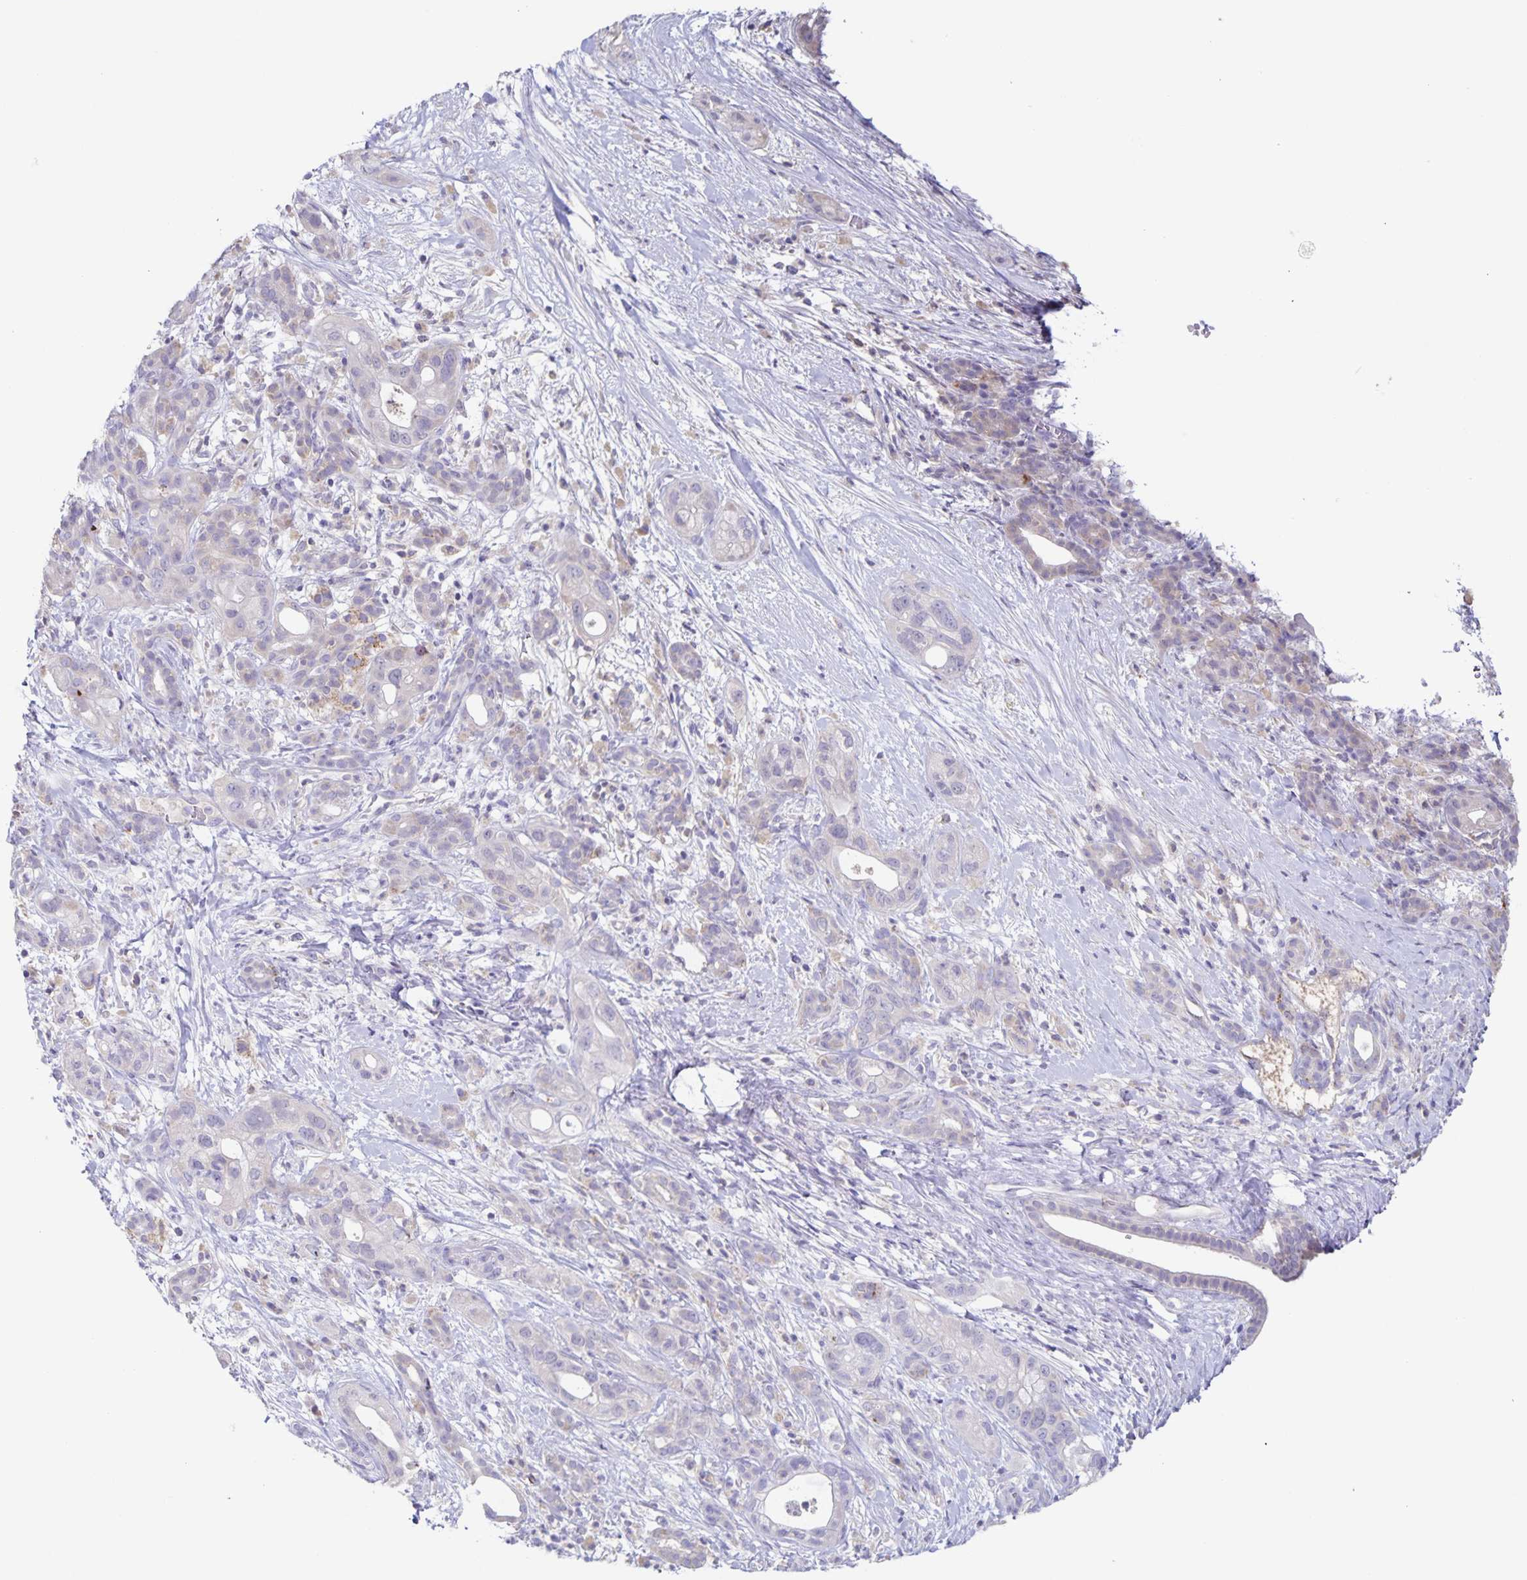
{"staining": {"intensity": "negative", "quantity": "none", "location": "none"}, "tissue": "pancreatic cancer", "cell_type": "Tumor cells", "image_type": "cancer", "snomed": [{"axis": "morphology", "description": "Adenocarcinoma, NOS"}, {"axis": "topography", "description": "Pancreas"}], "caption": "High magnification brightfield microscopy of pancreatic cancer stained with DAB (3,3'-diaminobenzidine) (brown) and counterstained with hematoxylin (blue): tumor cells show no significant positivity.", "gene": "RPL36A", "patient": {"sex": "male", "age": 44}}